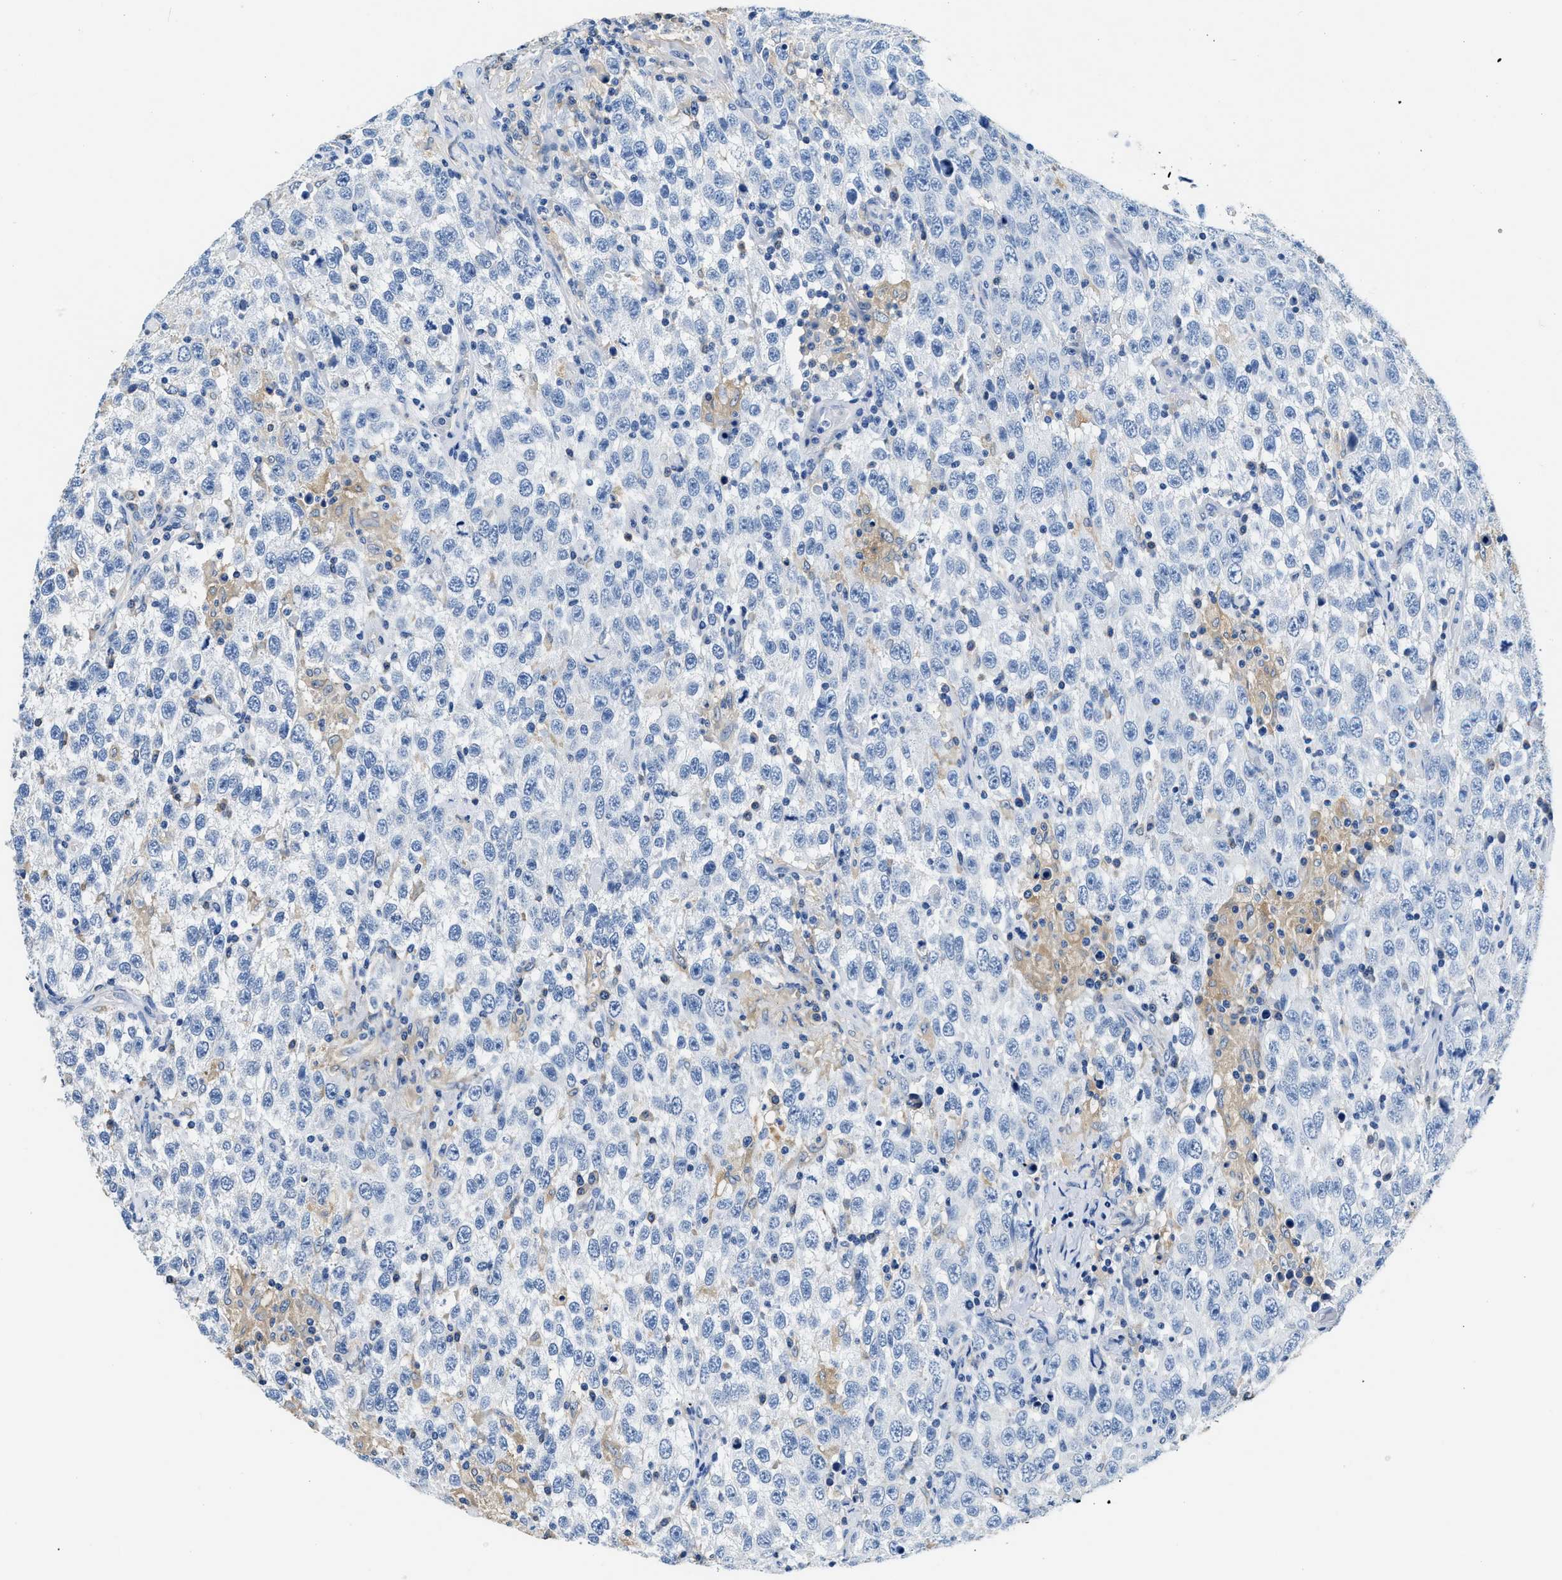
{"staining": {"intensity": "negative", "quantity": "none", "location": "none"}, "tissue": "testis cancer", "cell_type": "Tumor cells", "image_type": "cancer", "snomed": [{"axis": "morphology", "description": "Seminoma, NOS"}, {"axis": "topography", "description": "Testis"}], "caption": "Immunohistochemistry micrograph of human seminoma (testis) stained for a protein (brown), which shows no positivity in tumor cells.", "gene": "ZDHHC13", "patient": {"sex": "male", "age": 41}}